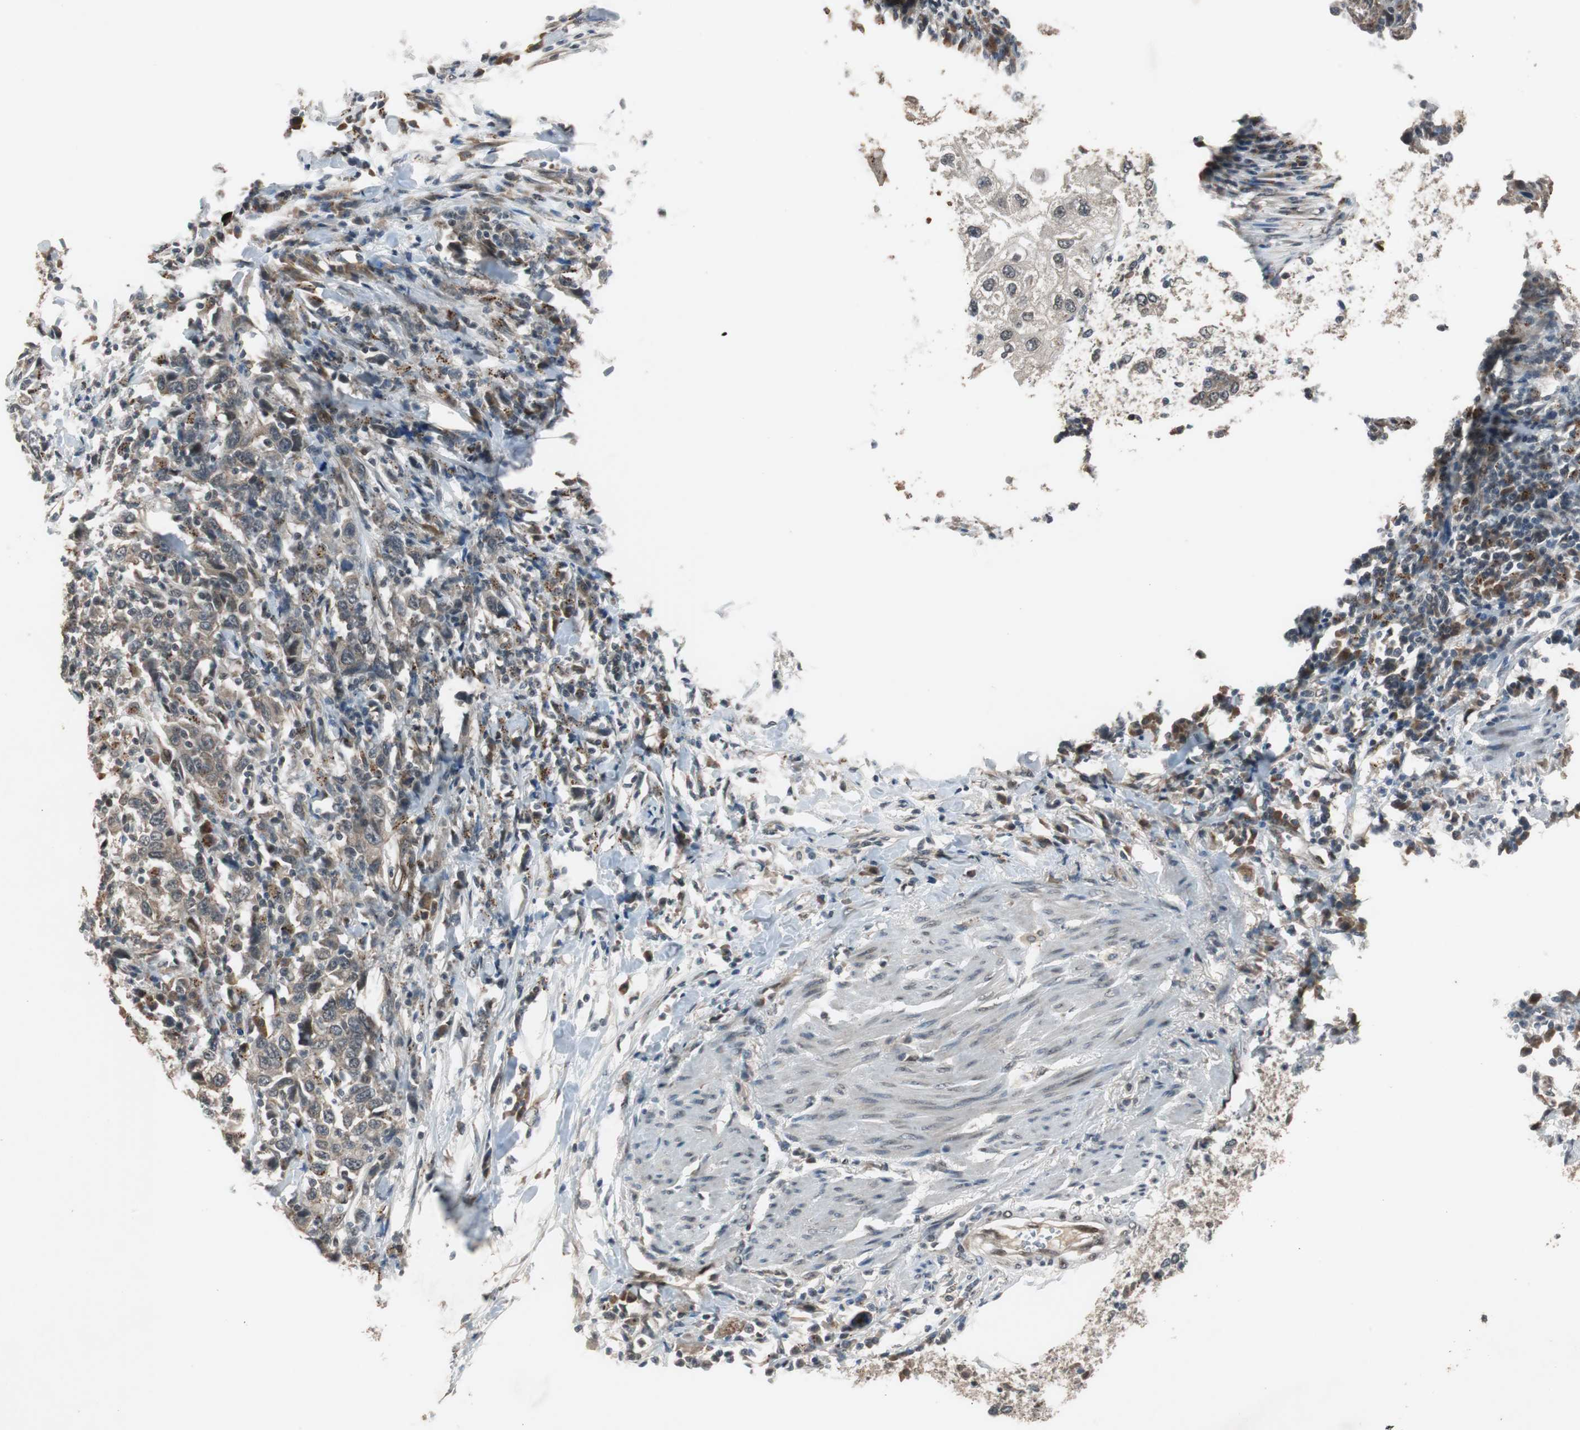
{"staining": {"intensity": "weak", "quantity": ">75%", "location": "cytoplasmic/membranous"}, "tissue": "urothelial cancer", "cell_type": "Tumor cells", "image_type": "cancer", "snomed": [{"axis": "morphology", "description": "Urothelial carcinoma, High grade"}, {"axis": "topography", "description": "Urinary bladder"}], "caption": "Immunohistochemical staining of human urothelial cancer shows weak cytoplasmic/membranous protein staining in about >75% of tumor cells. The staining was performed using DAB to visualize the protein expression in brown, while the nuclei were stained in blue with hematoxylin (Magnification: 20x).", "gene": "BOLA1", "patient": {"sex": "male", "age": 61}}